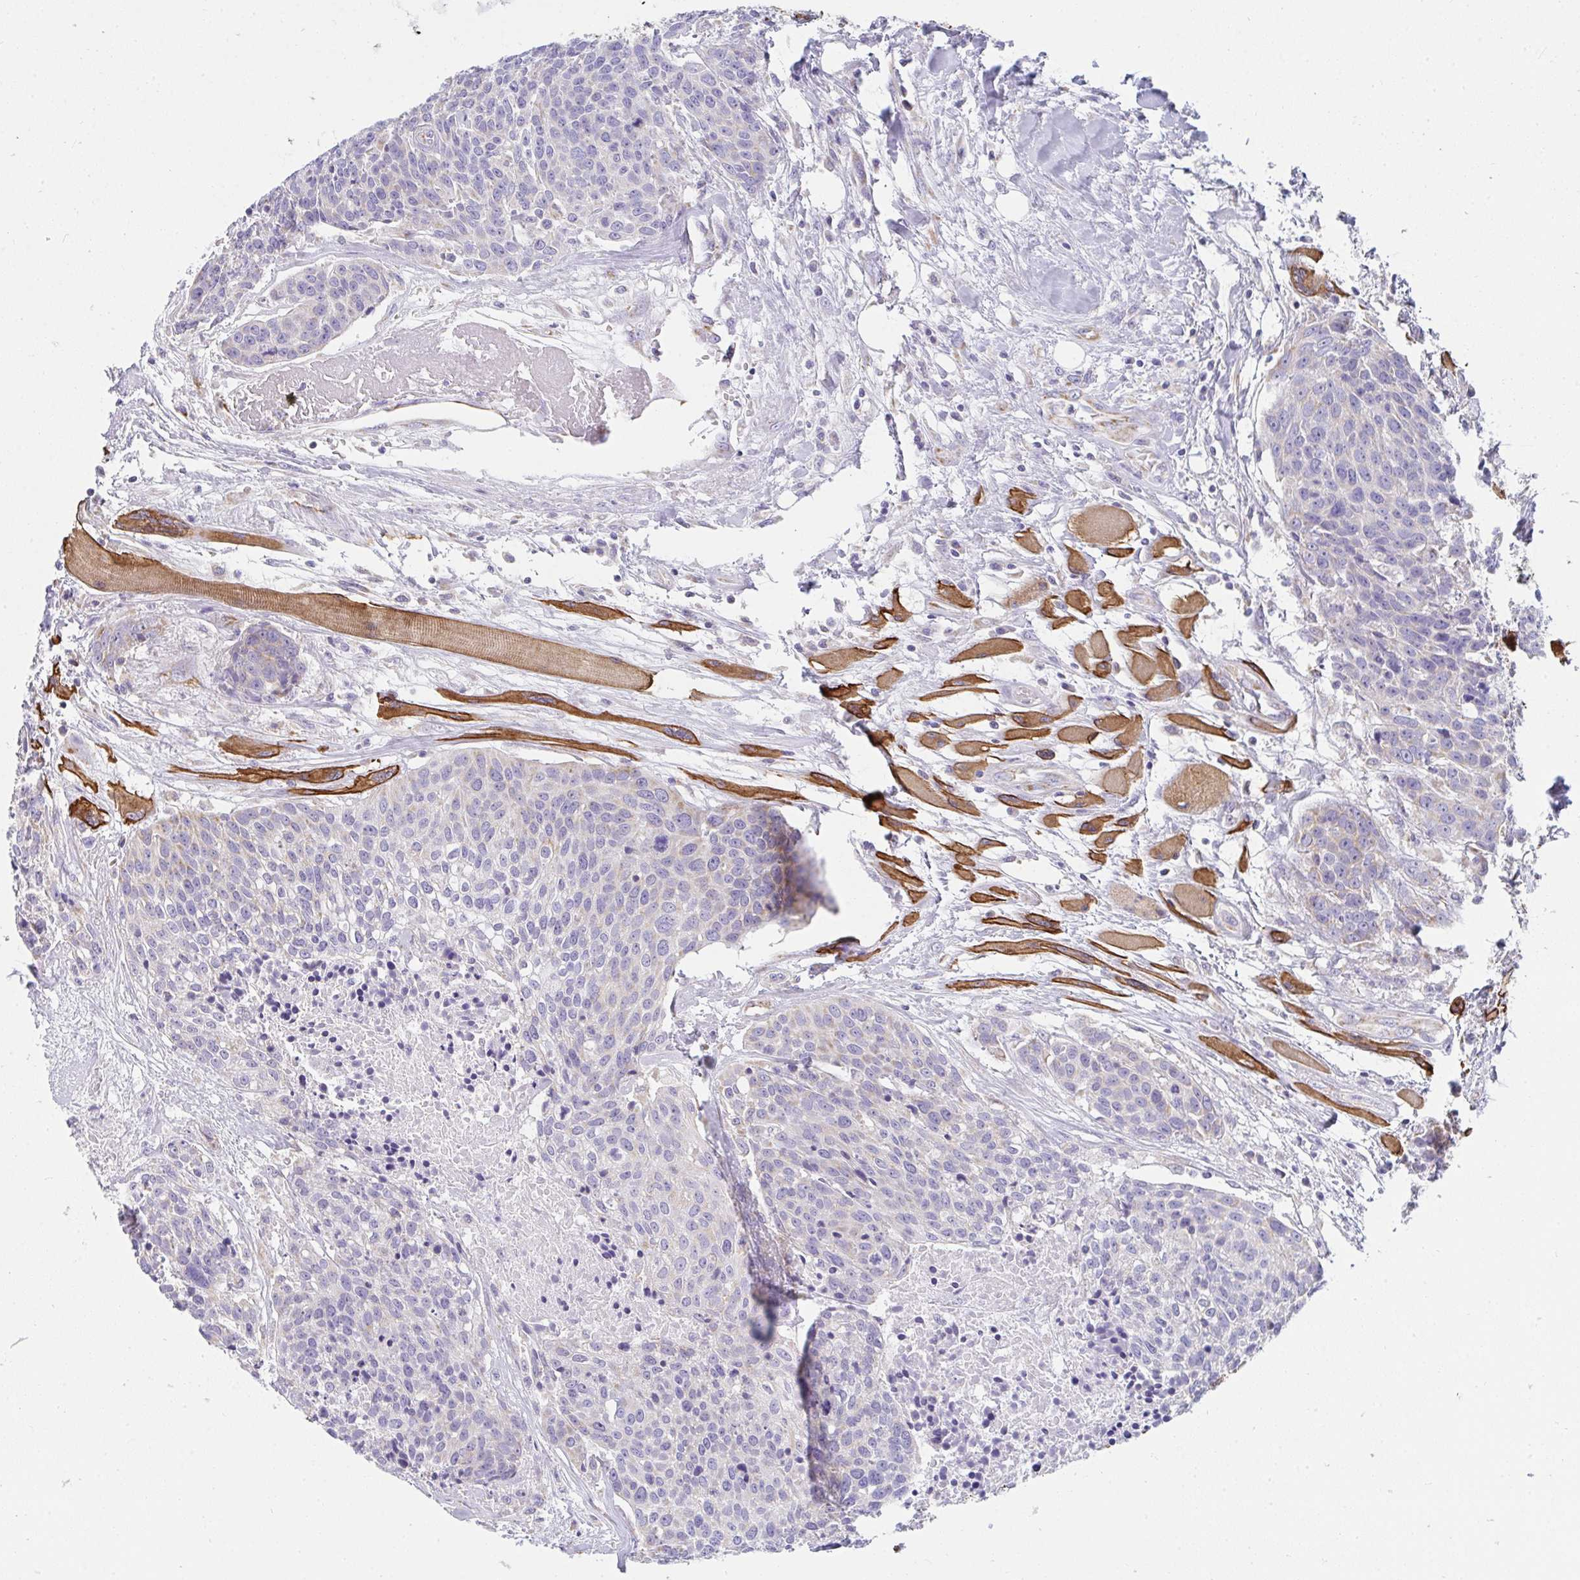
{"staining": {"intensity": "negative", "quantity": "none", "location": "none"}, "tissue": "head and neck cancer", "cell_type": "Tumor cells", "image_type": "cancer", "snomed": [{"axis": "morphology", "description": "Squamous cell carcinoma, NOS"}, {"axis": "topography", "description": "Oral tissue"}, {"axis": "topography", "description": "Head-Neck"}], "caption": "The histopathology image demonstrates no staining of tumor cells in head and neck squamous cell carcinoma. Nuclei are stained in blue.", "gene": "FAHD1", "patient": {"sex": "male", "age": 64}}